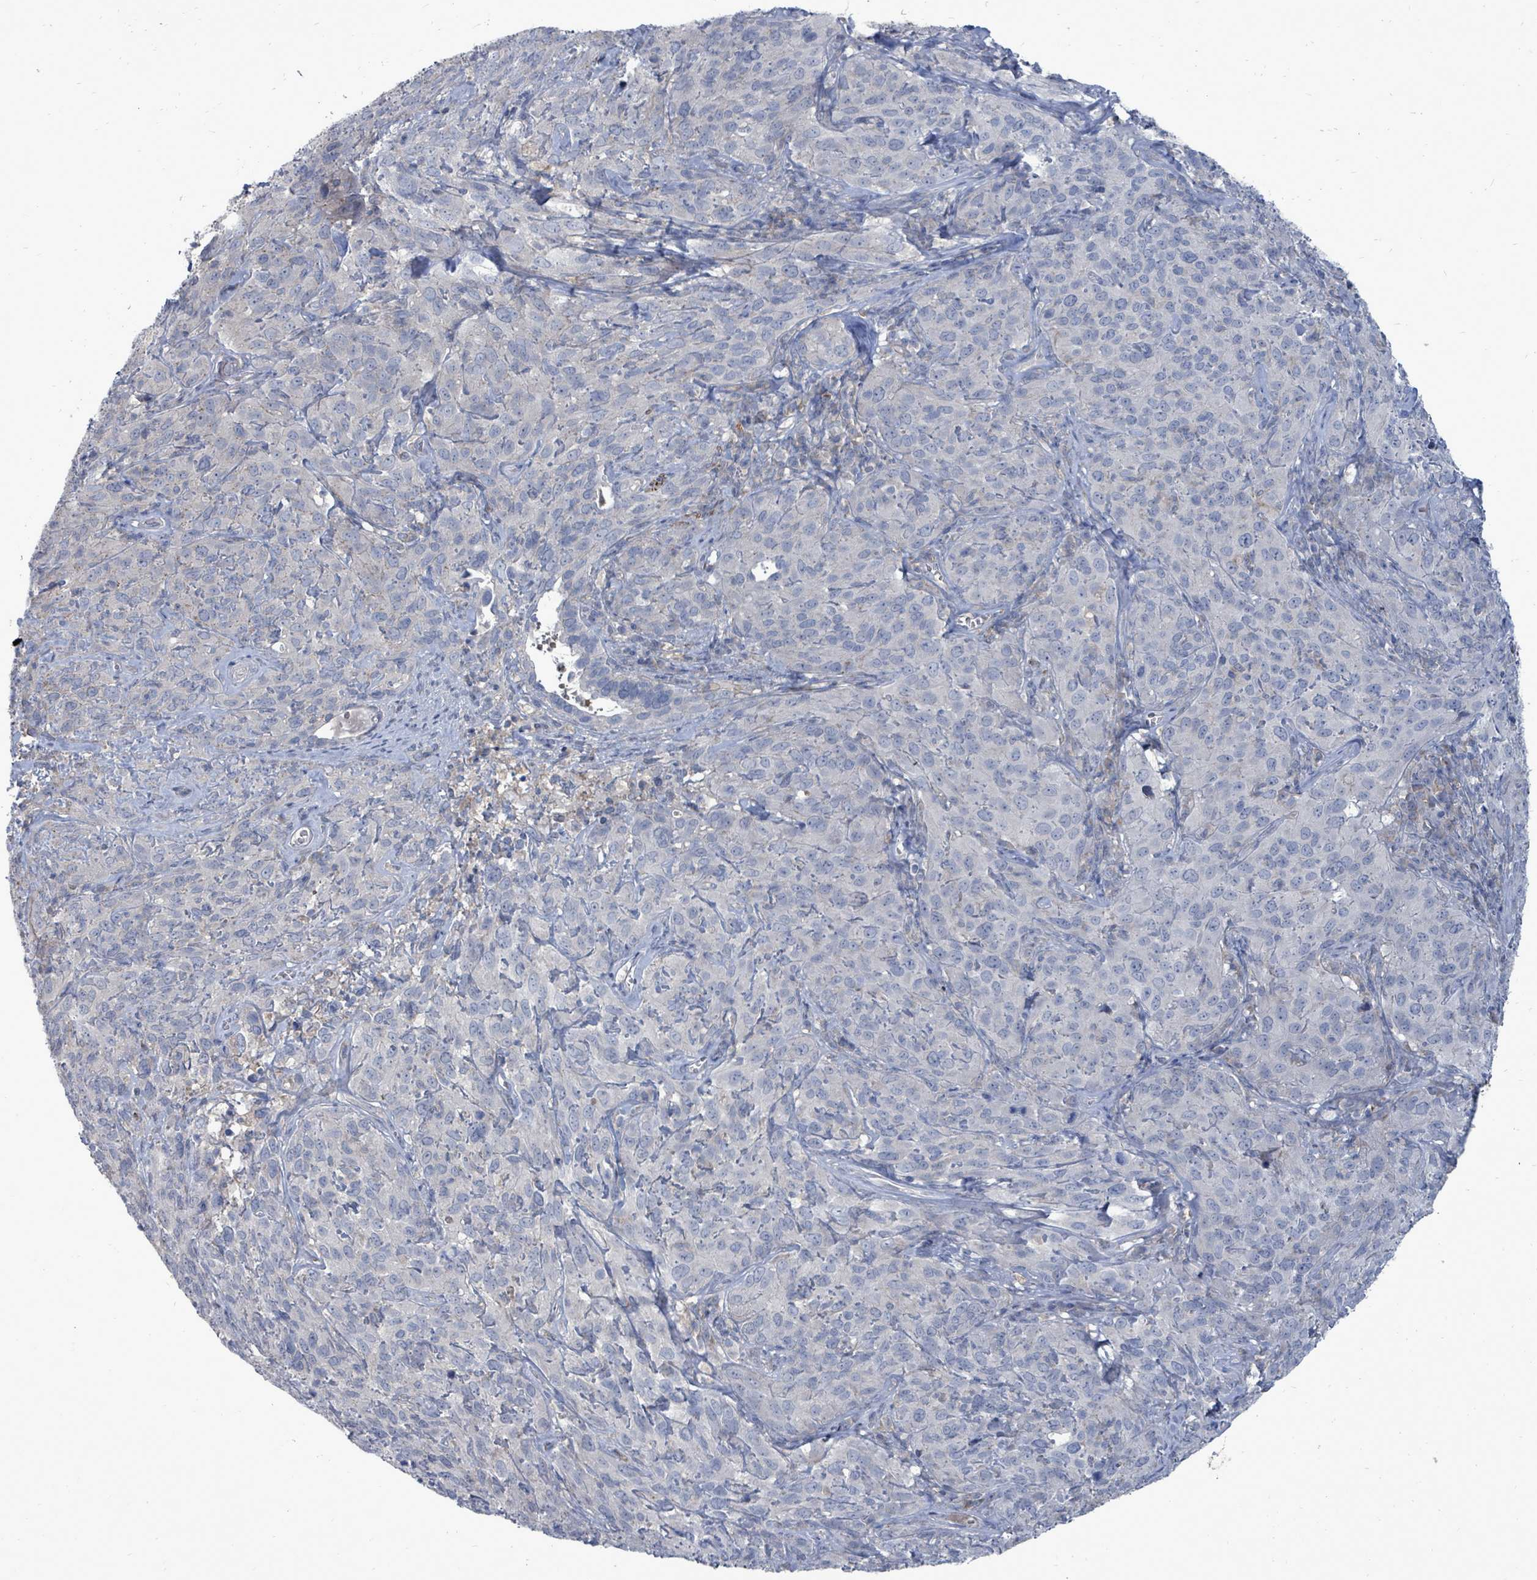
{"staining": {"intensity": "negative", "quantity": "none", "location": "none"}, "tissue": "cervical cancer", "cell_type": "Tumor cells", "image_type": "cancer", "snomed": [{"axis": "morphology", "description": "Squamous cell carcinoma, NOS"}, {"axis": "topography", "description": "Cervix"}], "caption": "Immunohistochemistry of human squamous cell carcinoma (cervical) reveals no positivity in tumor cells.", "gene": "ARGFX", "patient": {"sex": "female", "age": 51}}